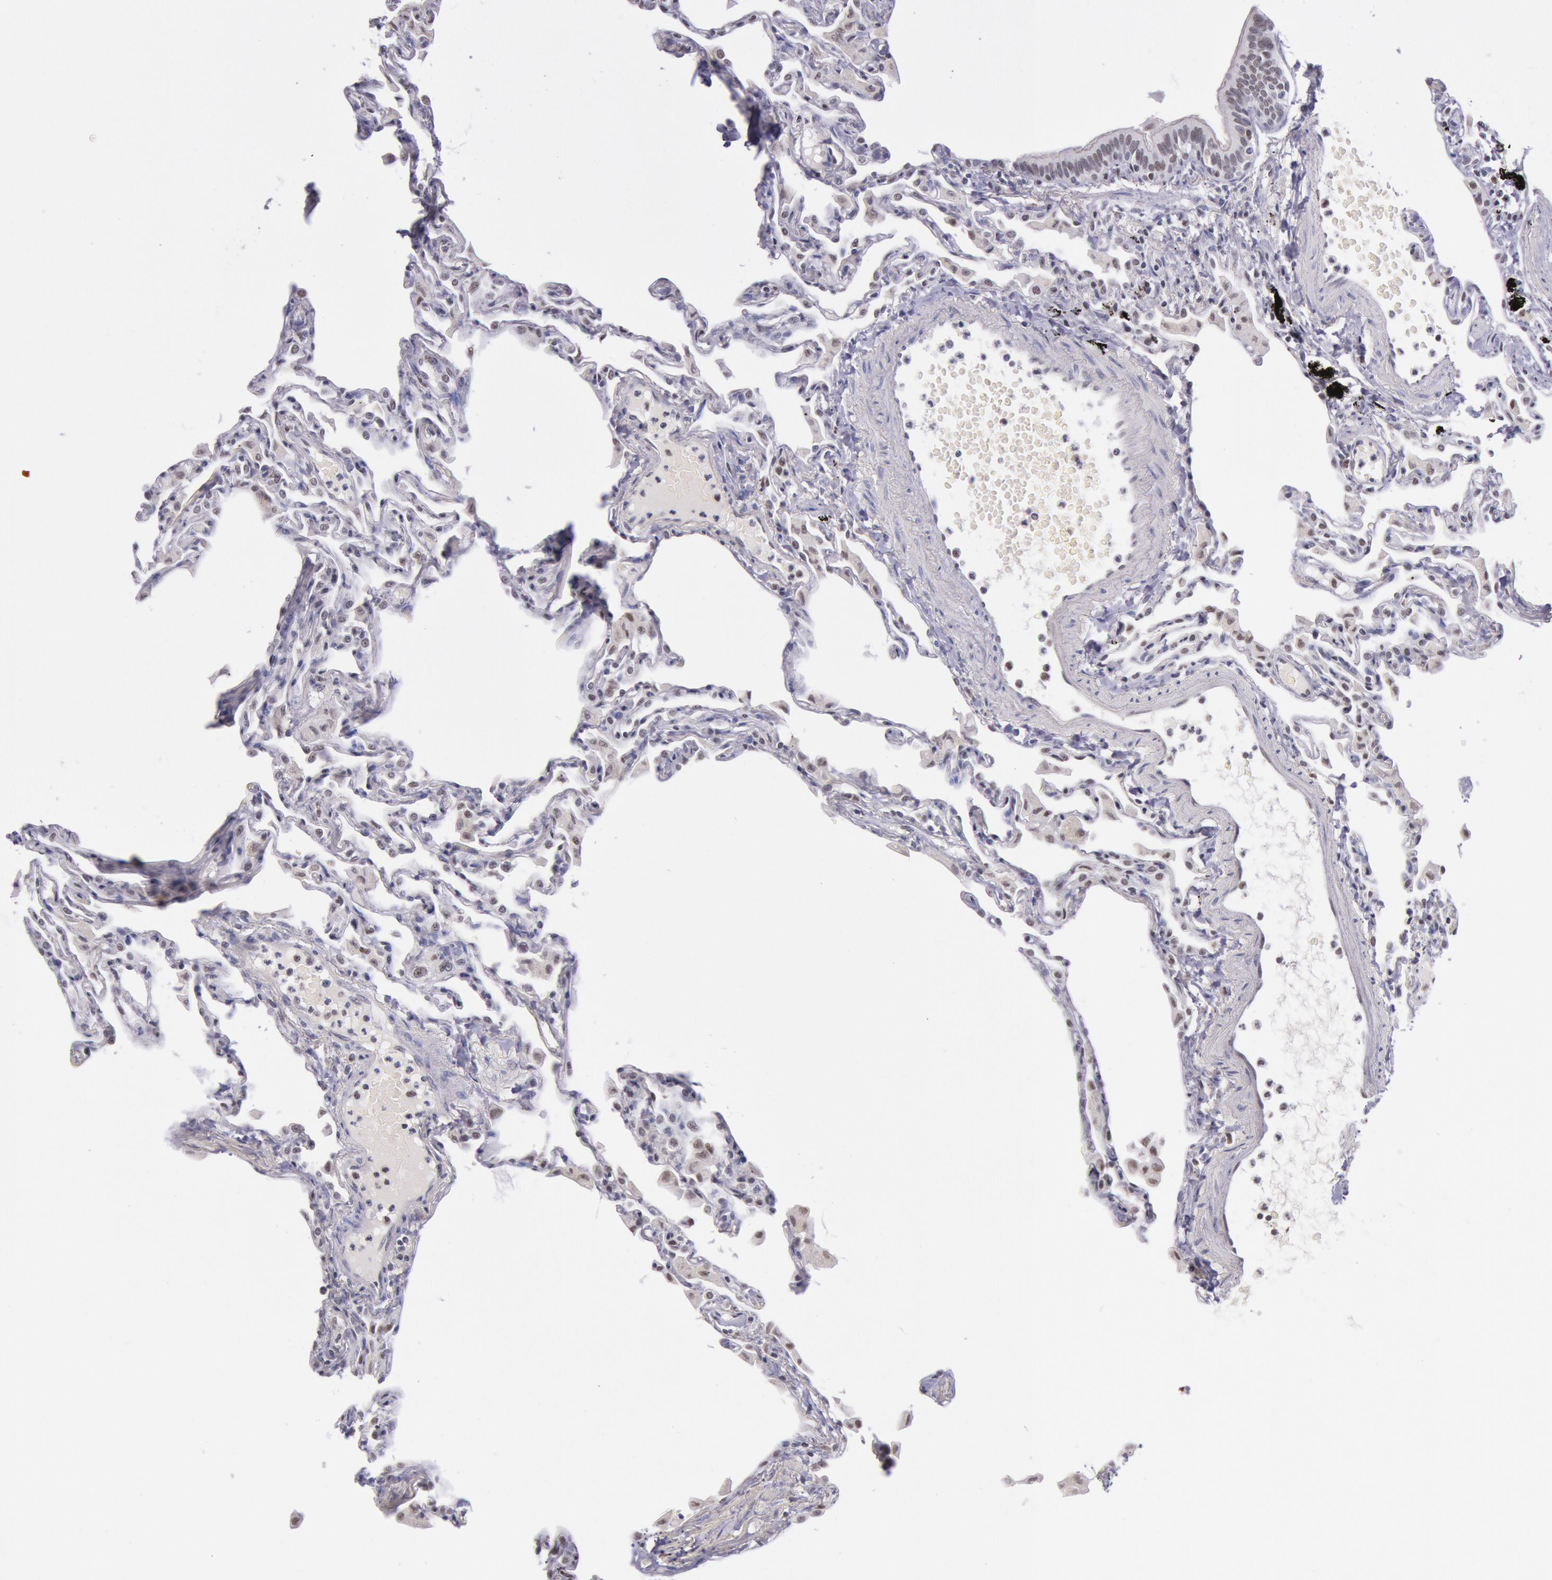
{"staining": {"intensity": "weak", "quantity": "<25%", "location": "nuclear"}, "tissue": "lung", "cell_type": "Alveolar cells", "image_type": "normal", "snomed": [{"axis": "morphology", "description": "Normal tissue, NOS"}, {"axis": "topography", "description": "Lung"}], "caption": "Human lung stained for a protein using immunohistochemistry (IHC) demonstrates no staining in alveolar cells.", "gene": "TASL", "patient": {"sex": "female", "age": 49}}